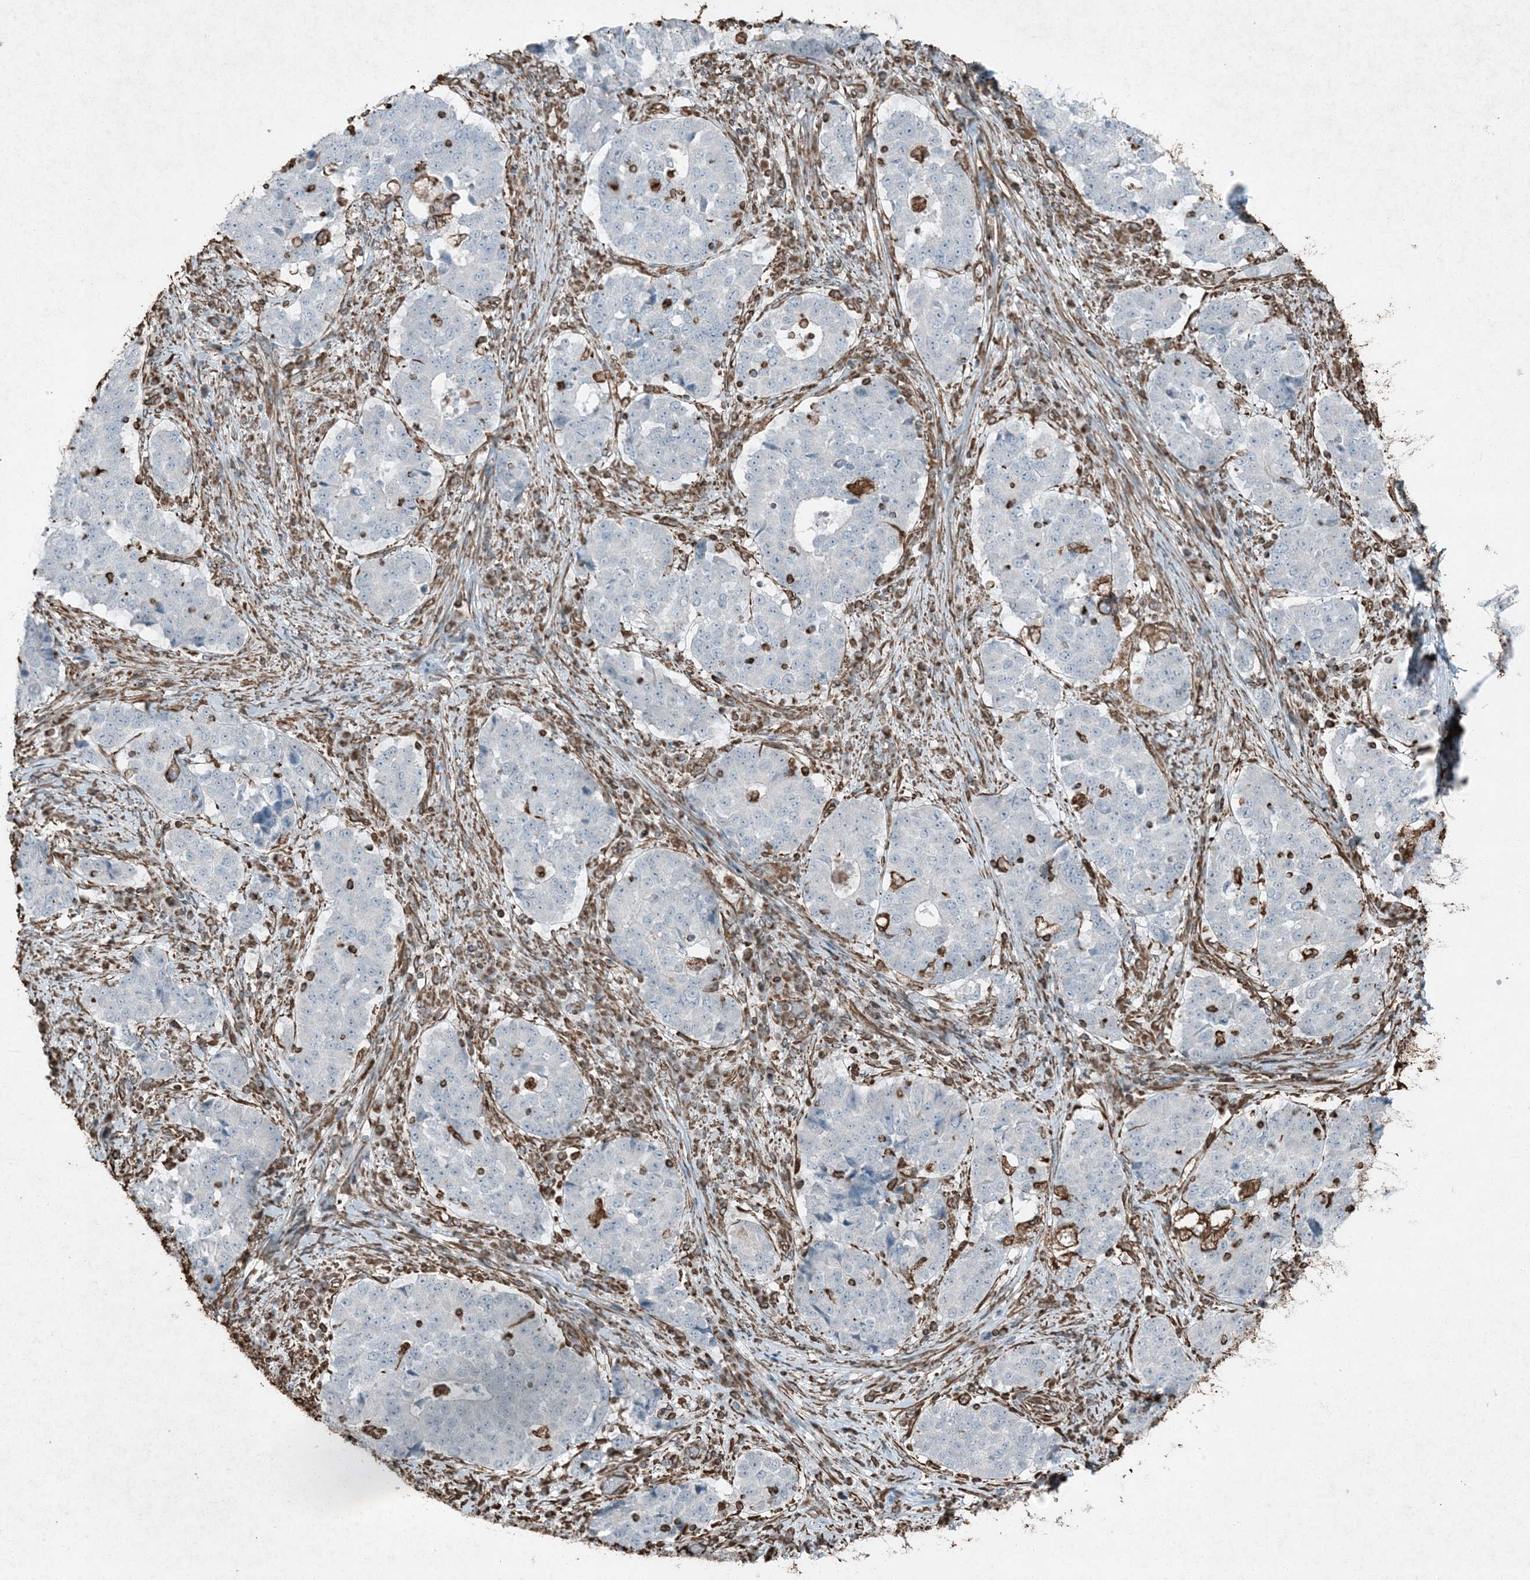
{"staining": {"intensity": "negative", "quantity": "none", "location": "none"}, "tissue": "stomach cancer", "cell_type": "Tumor cells", "image_type": "cancer", "snomed": [{"axis": "morphology", "description": "Adenocarcinoma, NOS"}, {"axis": "topography", "description": "Stomach"}], "caption": "Tumor cells show no significant protein positivity in stomach cancer (adenocarcinoma).", "gene": "RYK", "patient": {"sex": "male", "age": 59}}